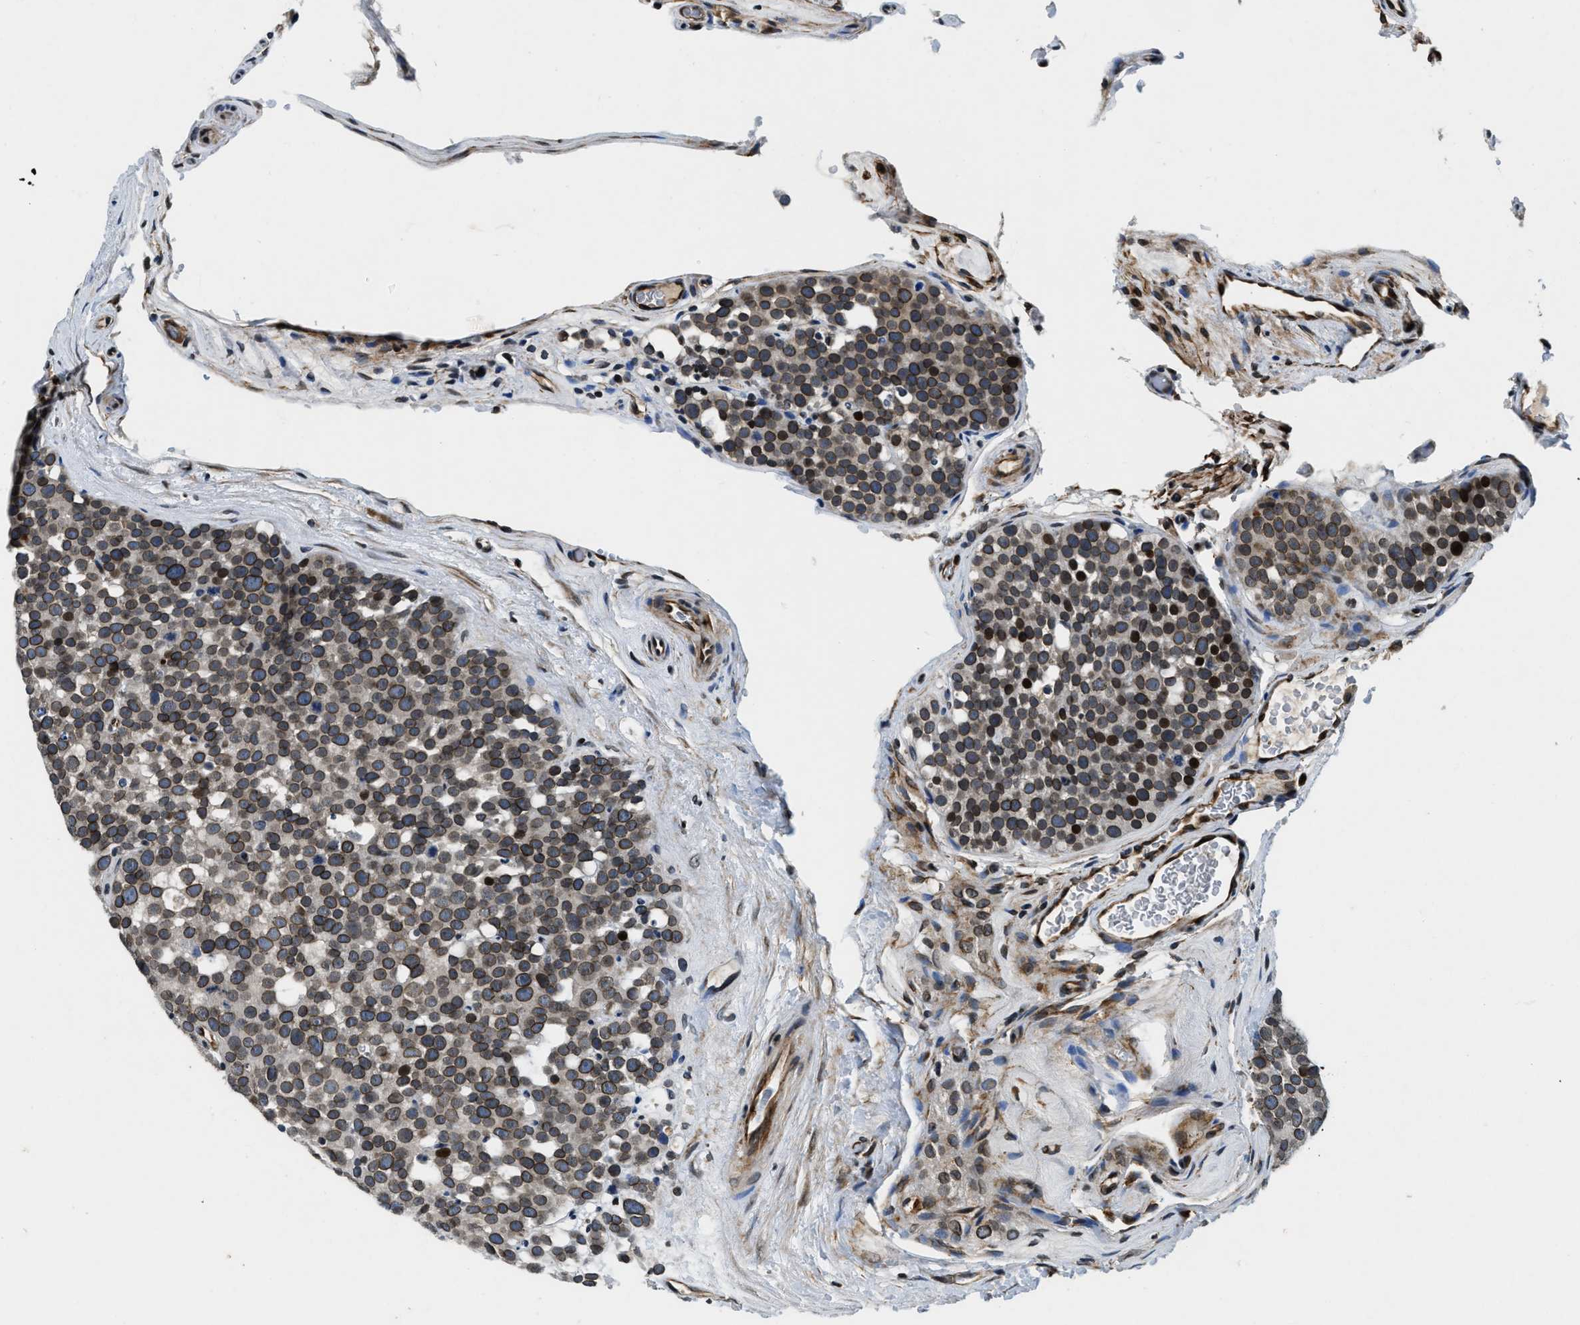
{"staining": {"intensity": "moderate", "quantity": ">75%", "location": "cytoplasmic/membranous,nuclear"}, "tissue": "testis cancer", "cell_type": "Tumor cells", "image_type": "cancer", "snomed": [{"axis": "morphology", "description": "Seminoma, NOS"}, {"axis": "topography", "description": "Testis"}], "caption": "This image shows immunohistochemistry (IHC) staining of seminoma (testis), with medium moderate cytoplasmic/membranous and nuclear staining in about >75% of tumor cells.", "gene": "ZC3HC1", "patient": {"sex": "male", "age": 71}}